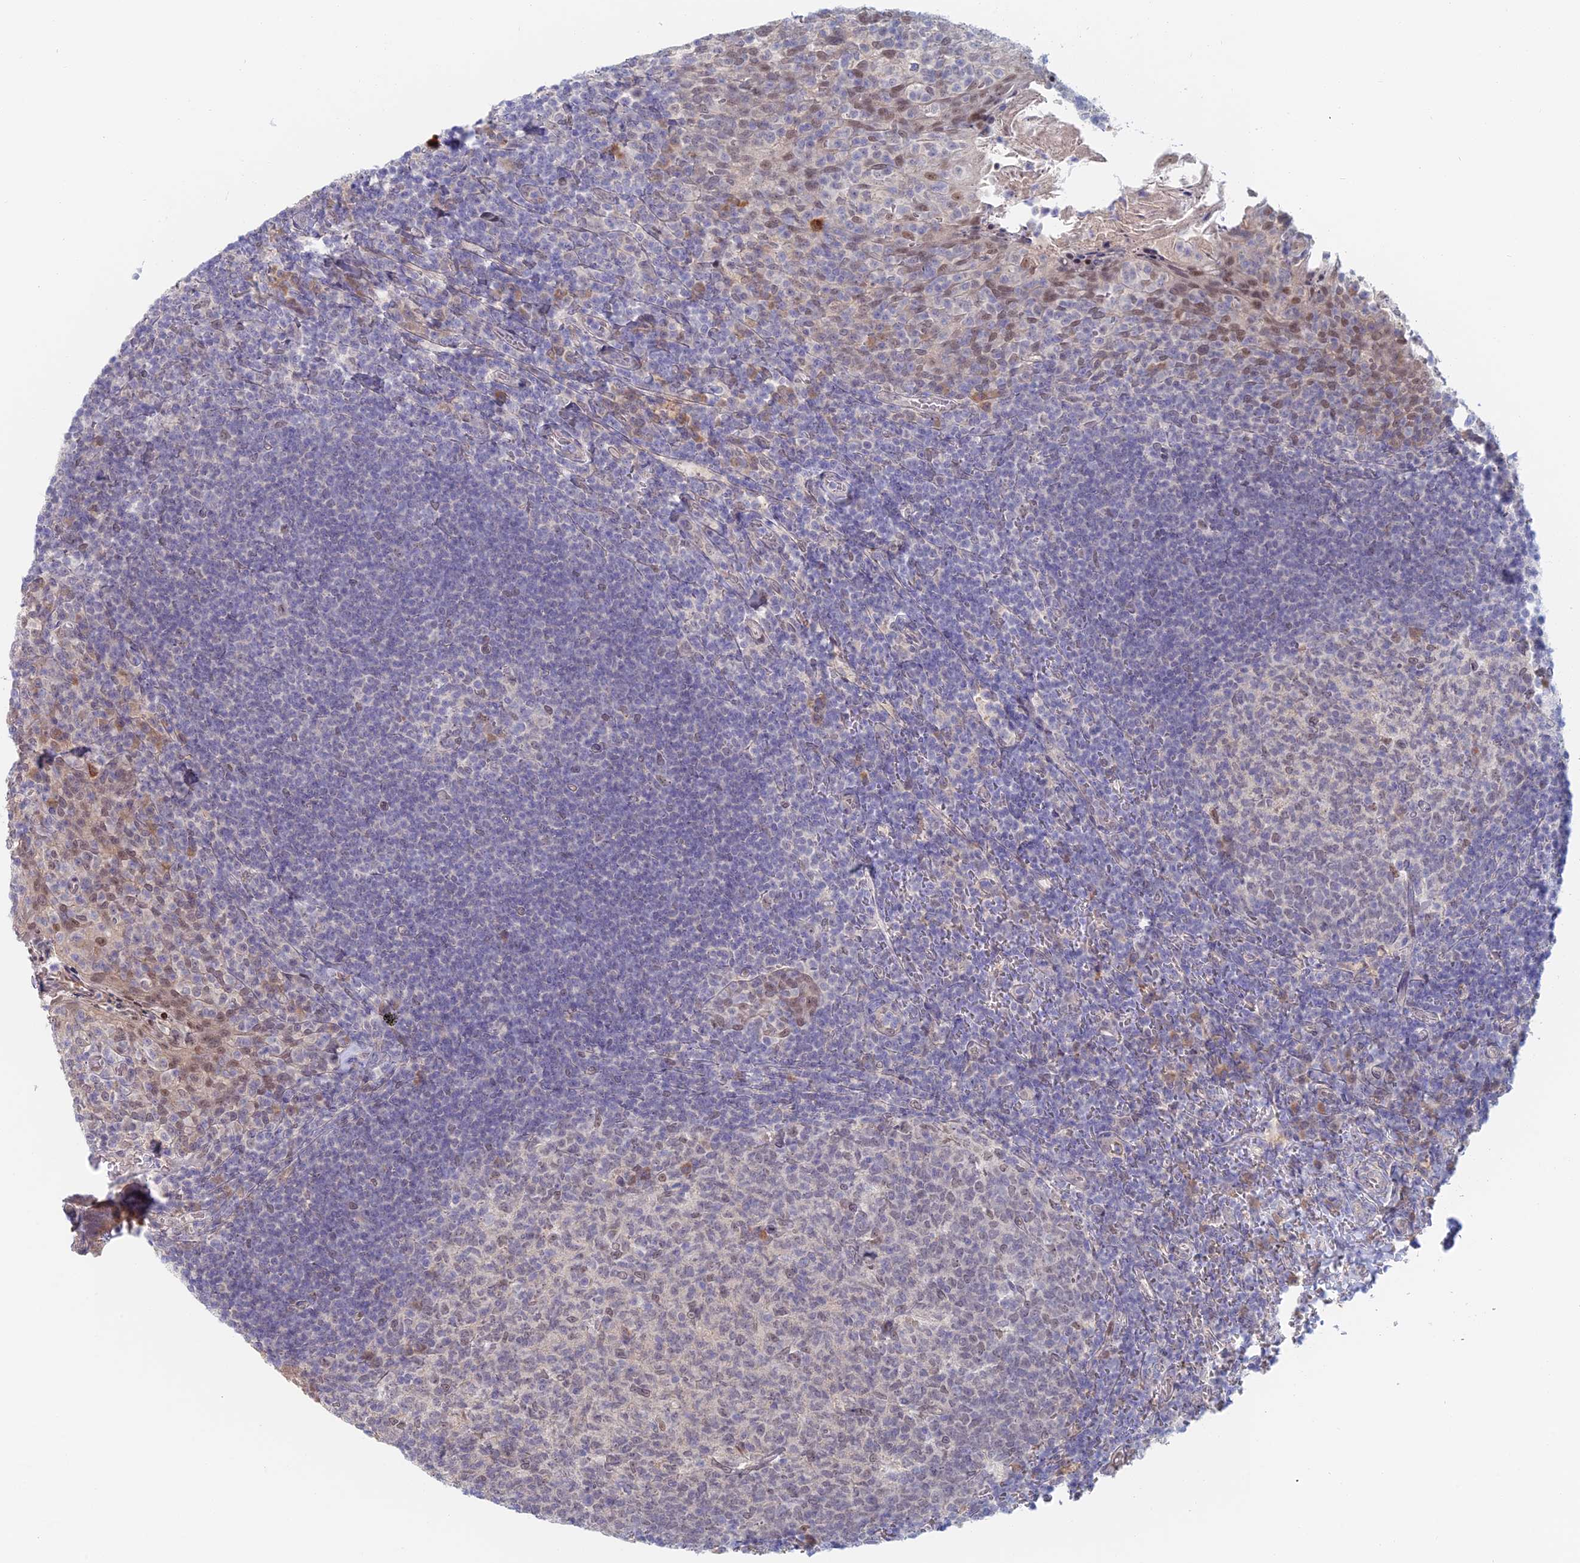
{"staining": {"intensity": "weak", "quantity": "<25%", "location": "nuclear"}, "tissue": "tonsil", "cell_type": "Germinal center cells", "image_type": "normal", "snomed": [{"axis": "morphology", "description": "Normal tissue, NOS"}, {"axis": "topography", "description": "Tonsil"}], "caption": "Tonsil was stained to show a protein in brown. There is no significant positivity in germinal center cells. (Stains: DAB (3,3'-diaminobenzidine) immunohistochemistry (IHC) with hematoxylin counter stain, Microscopy: brightfield microscopy at high magnification).", "gene": "ZUP1", "patient": {"sex": "female", "age": 10}}